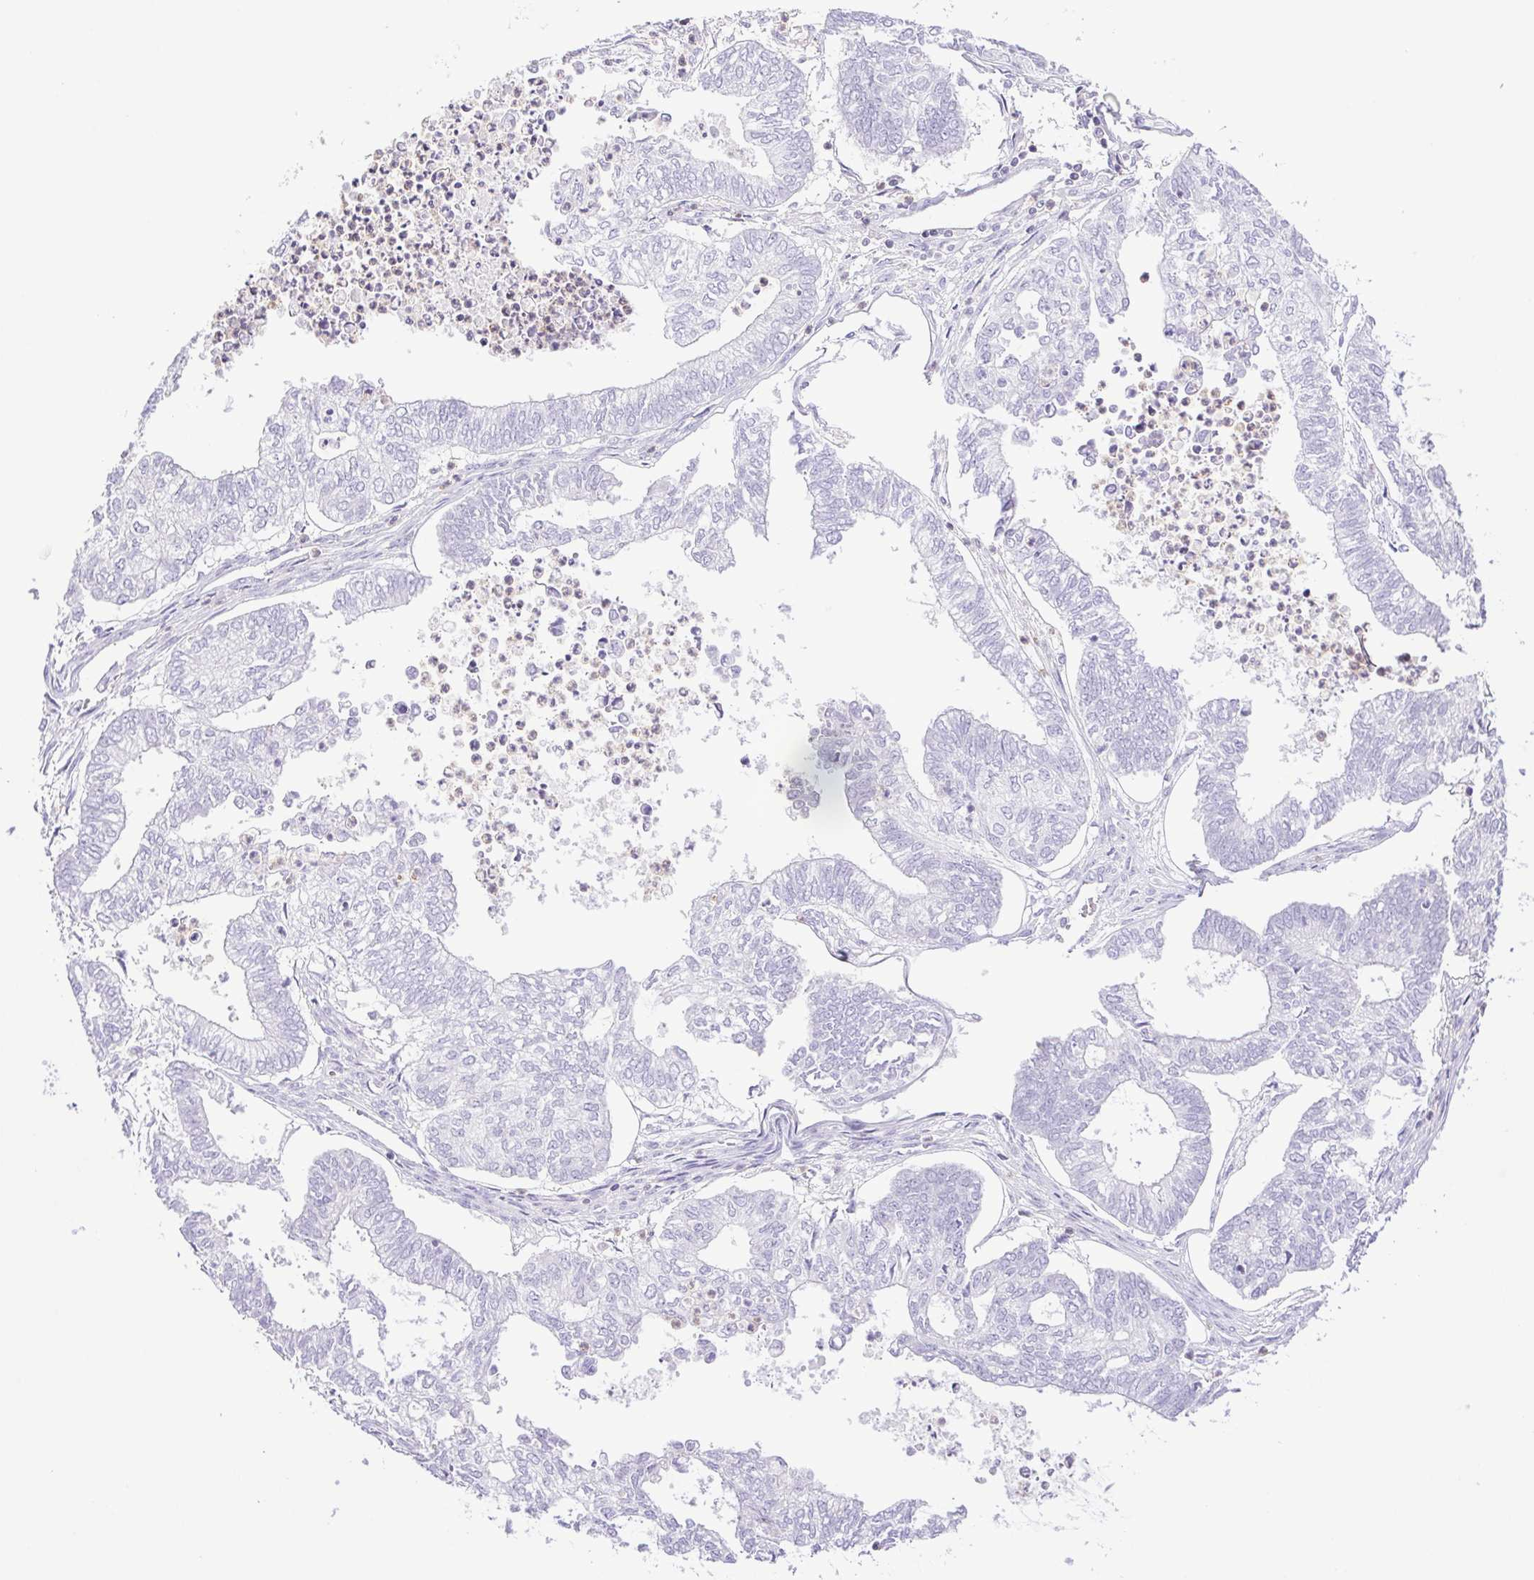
{"staining": {"intensity": "negative", "quantity": "none", "location": "none"}, "tissue": "ovarian cancer", "cell_type": "Tumor cells", "image_type": "cancer", "snomed": [{"axis": "morphology", "description": "Carcinoma, endometroid"}, {"axis": "topography", "description": "Ovary"}], "caption": "A micrograph of human ovarian cancer is negative for staining in tumor cells.", "gene": "SYNPR", "patient": {"sex": "female", "age": 64}}